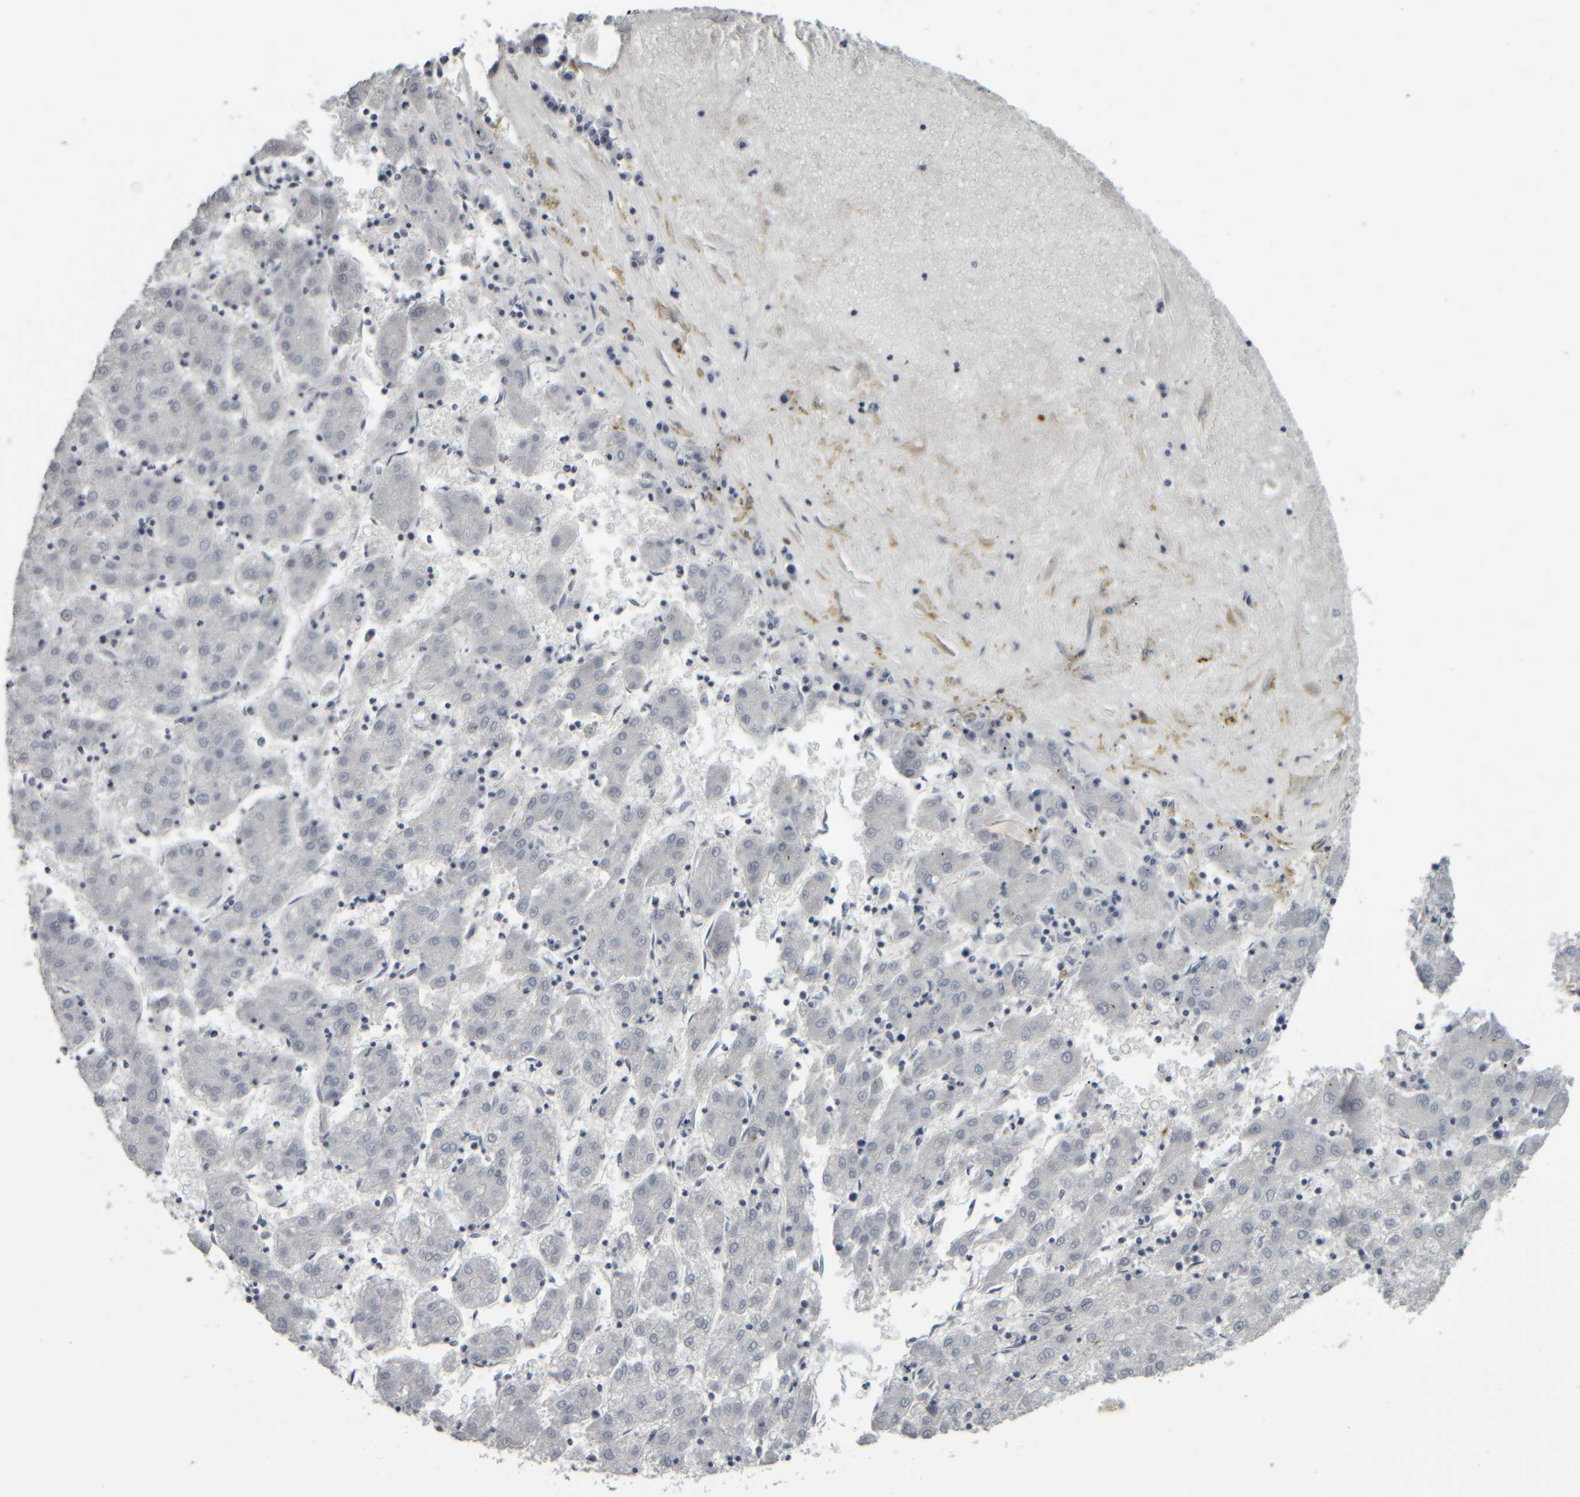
{"staining": {"intensity": "negative", "quantity": "none", "location": "none"}, "tissue": "liver cancer", "cell_type": "Tumor cells", "image_type": "cancer", "snomed": [{"axis": "morphology", "description": "Carcinoma, Hepatocellular, NOS"}, {"axis": "topography", "description": "Liver"}], "caption": "This is an IHC photomicrograph of human liver cancer. There is no staining in tumor cells.", "gene": "CAVIN4", "patient": {"sex": "male", "age": 72}}